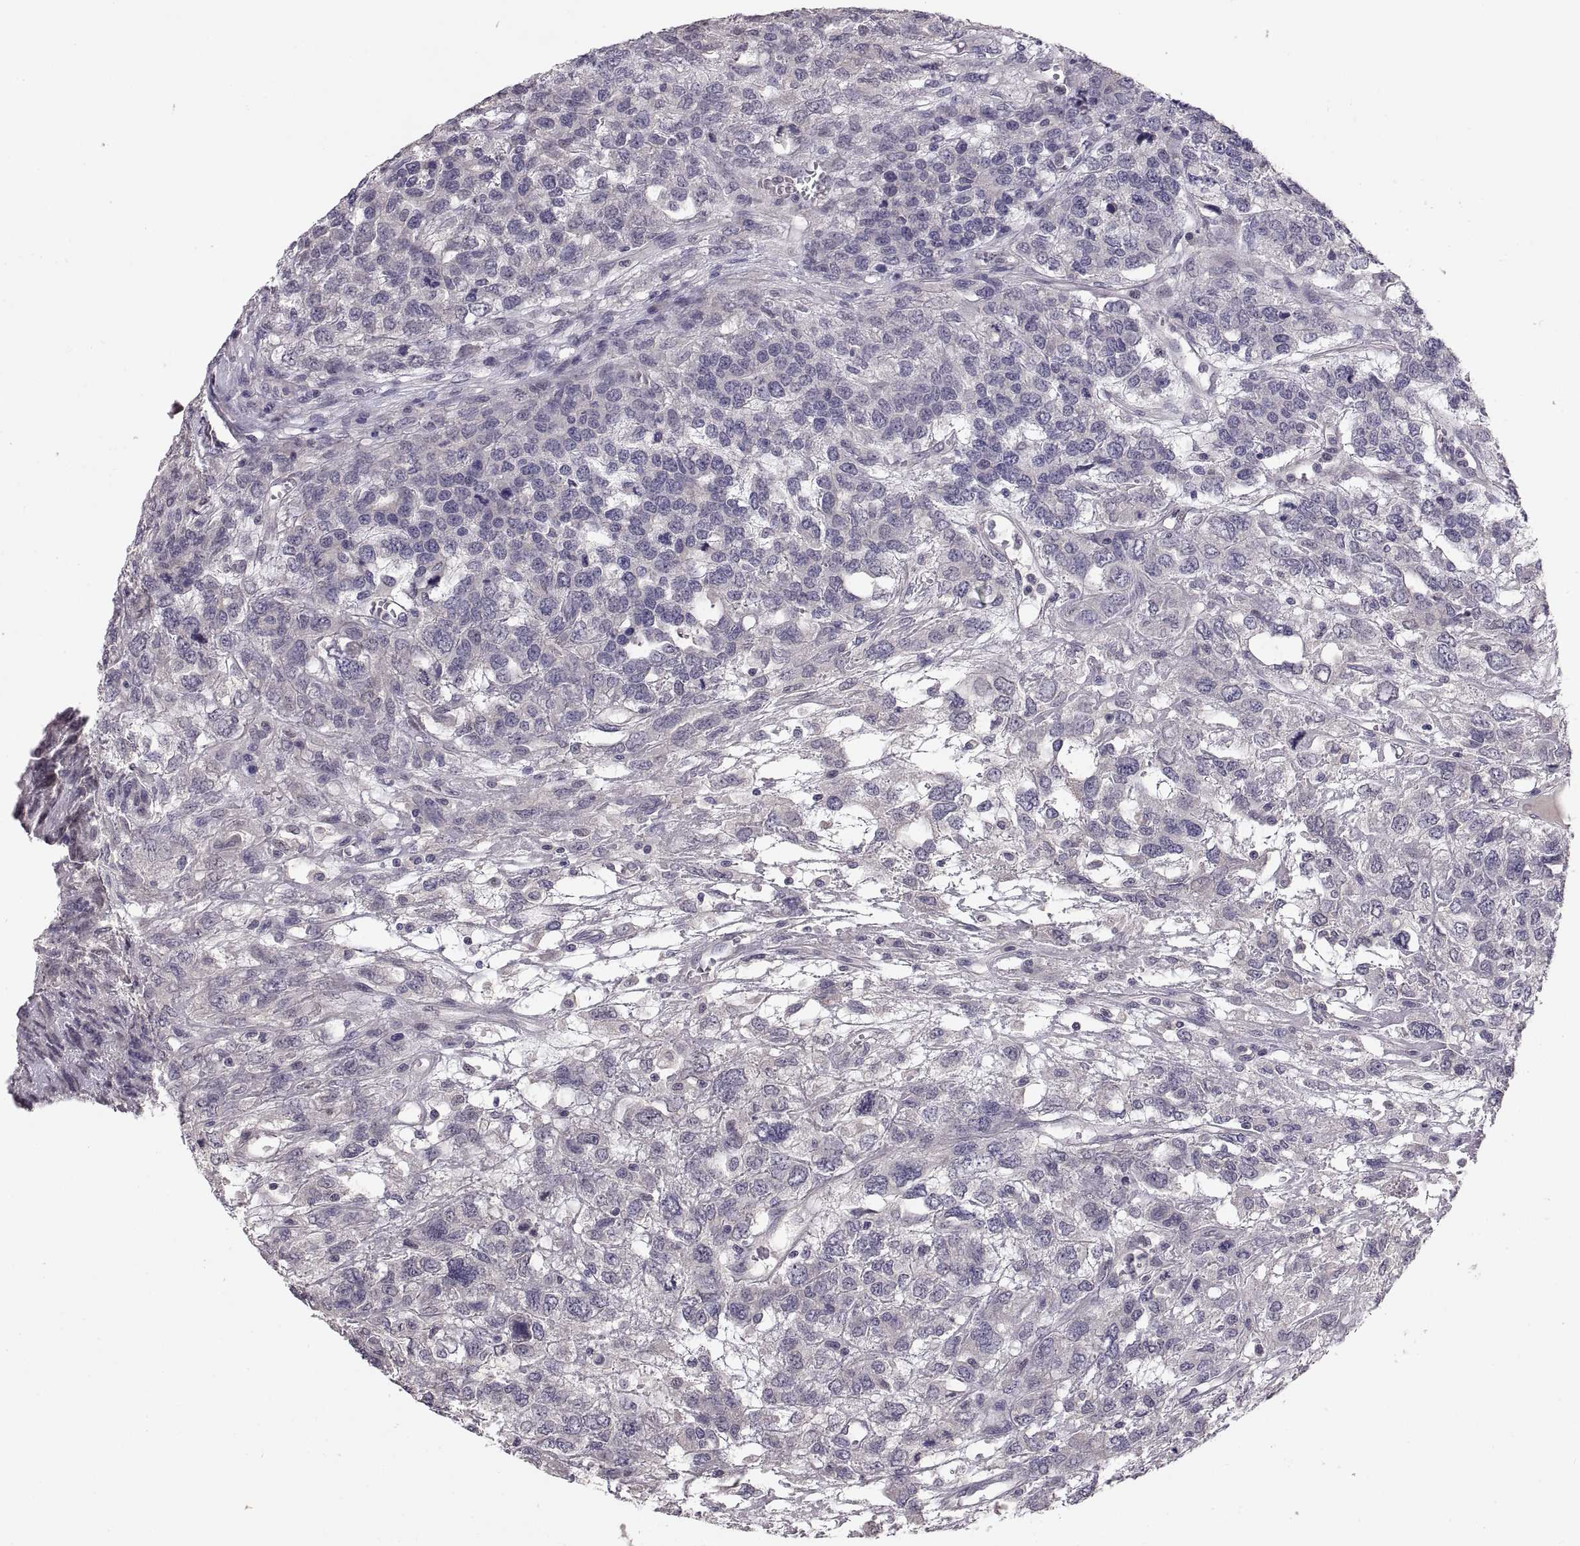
{"staining": {"intensity": "negative", "quantity": "none", "location": "none"}, "tissue": "testis cancer", "cell_type": "Tumor cells", "image_type": "cancer", "snomed": [{"axis": "morphology", "description": "Seminoma, NOS"}, {"axis": "topography", "description": "Testis"}], "caption": "Immunohistochemical staining of testis cancer (seminoma) shows no significant staining in tumor cells.", "gene": "PAX2", "patient": {"sex": "male", "age": 52}}